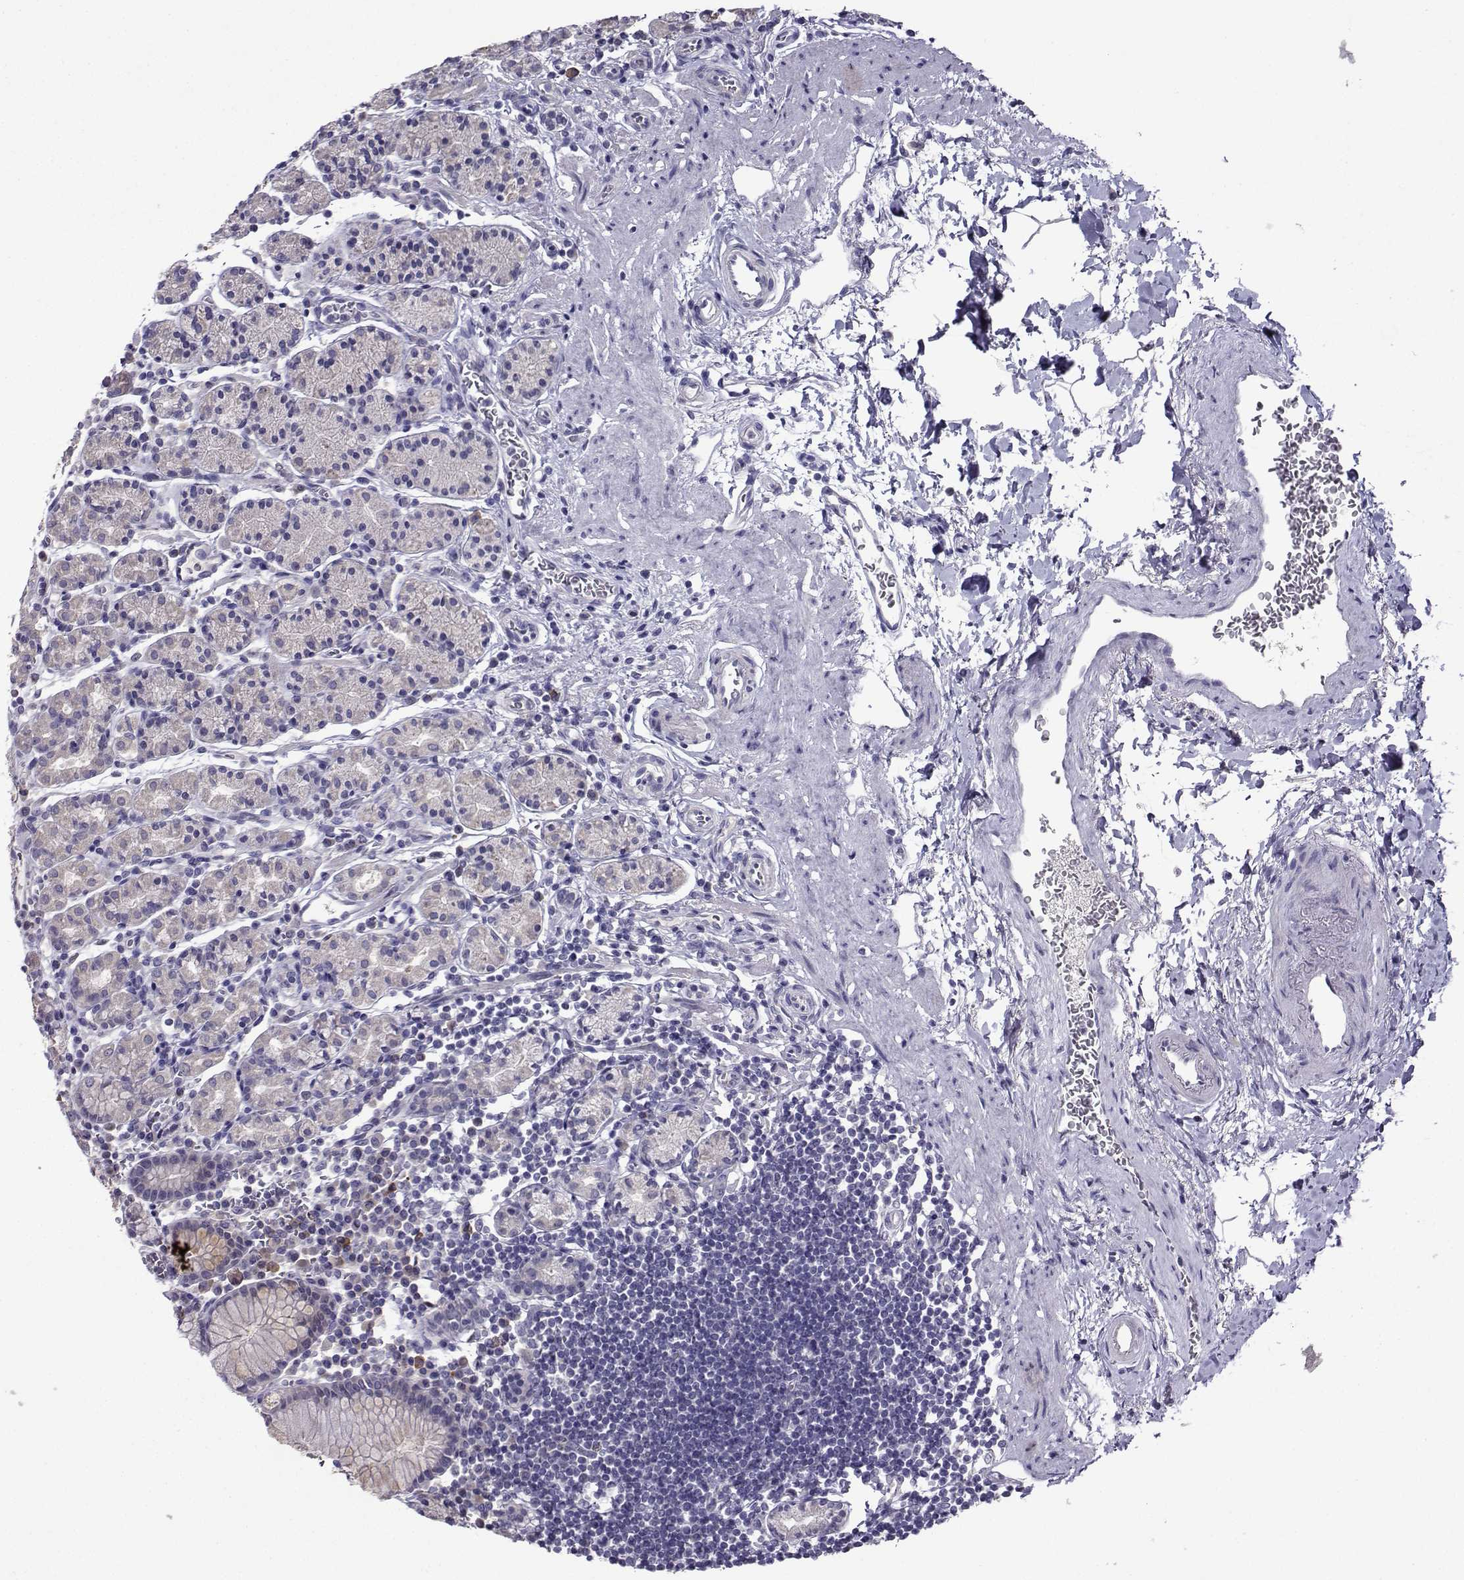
{"staining": {"intensity": "negative", "quantity": "none", "location": "none"}, "tissue": "stomach", "cell_type": "Glandular cells", "image_type": "normal", "snomed": [{"axis": "morphology", "description": "Normal tissue, NOS"}, {"axis": "topography", "description": "Stomach, upper"}, {"axis": "topography", "description": "Stomach"}], "caption": "The immunohistochemistry (IHC) image has no significant expression in glandular cells of stomach. (DAB (3,3'-diaminobenzidine) immunohistochemistry visualized using brightfield microscopy, high magnification).", "gene": "CRYBB1", "patient": {"sex": "male", "age": 62}}